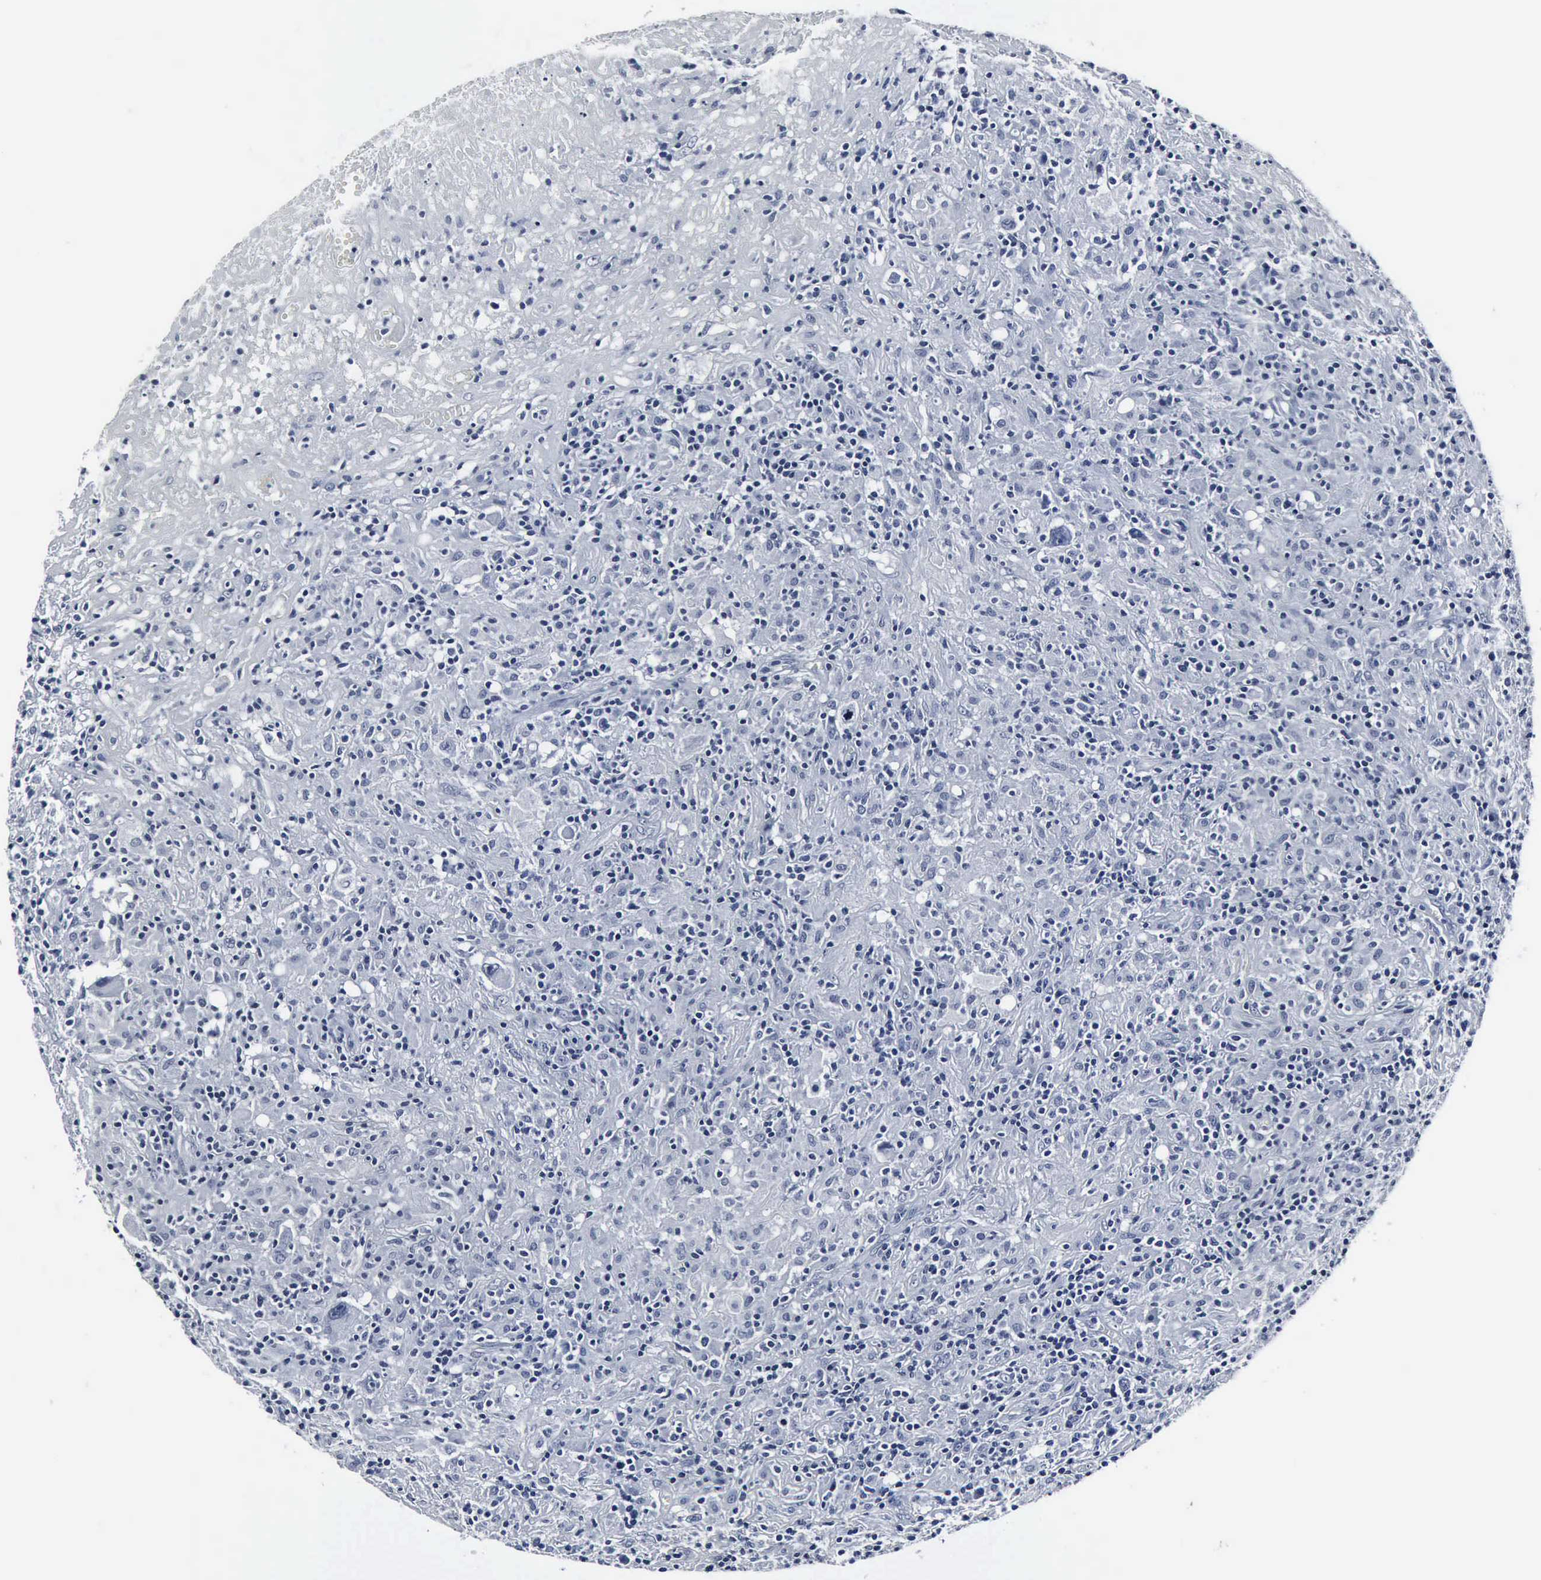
{"staining": {"intensity": "negative", "quantity": "none", "location": "none"}, "tissue": "lymphoma", "cell_type": "Tumor cells", "image_type": "cancer", "snomed": [{"axis": "morphology", "description": "Hodgkin's disease, NOS"}, {"axis": "topography", "description": "Lymph node"}], "caption": "Tumor cells are negative for brown protein staining in Hodgkin's disease. Brightfield microscopy of immunohistochemistry (IHC) stained with DAB (3,3'-diaminobenzidine) (brown) and hematoxylin (blue), captured at high magnification.", "gene": "SNAP25", "patient": {"sex": "male", "age": 46}}